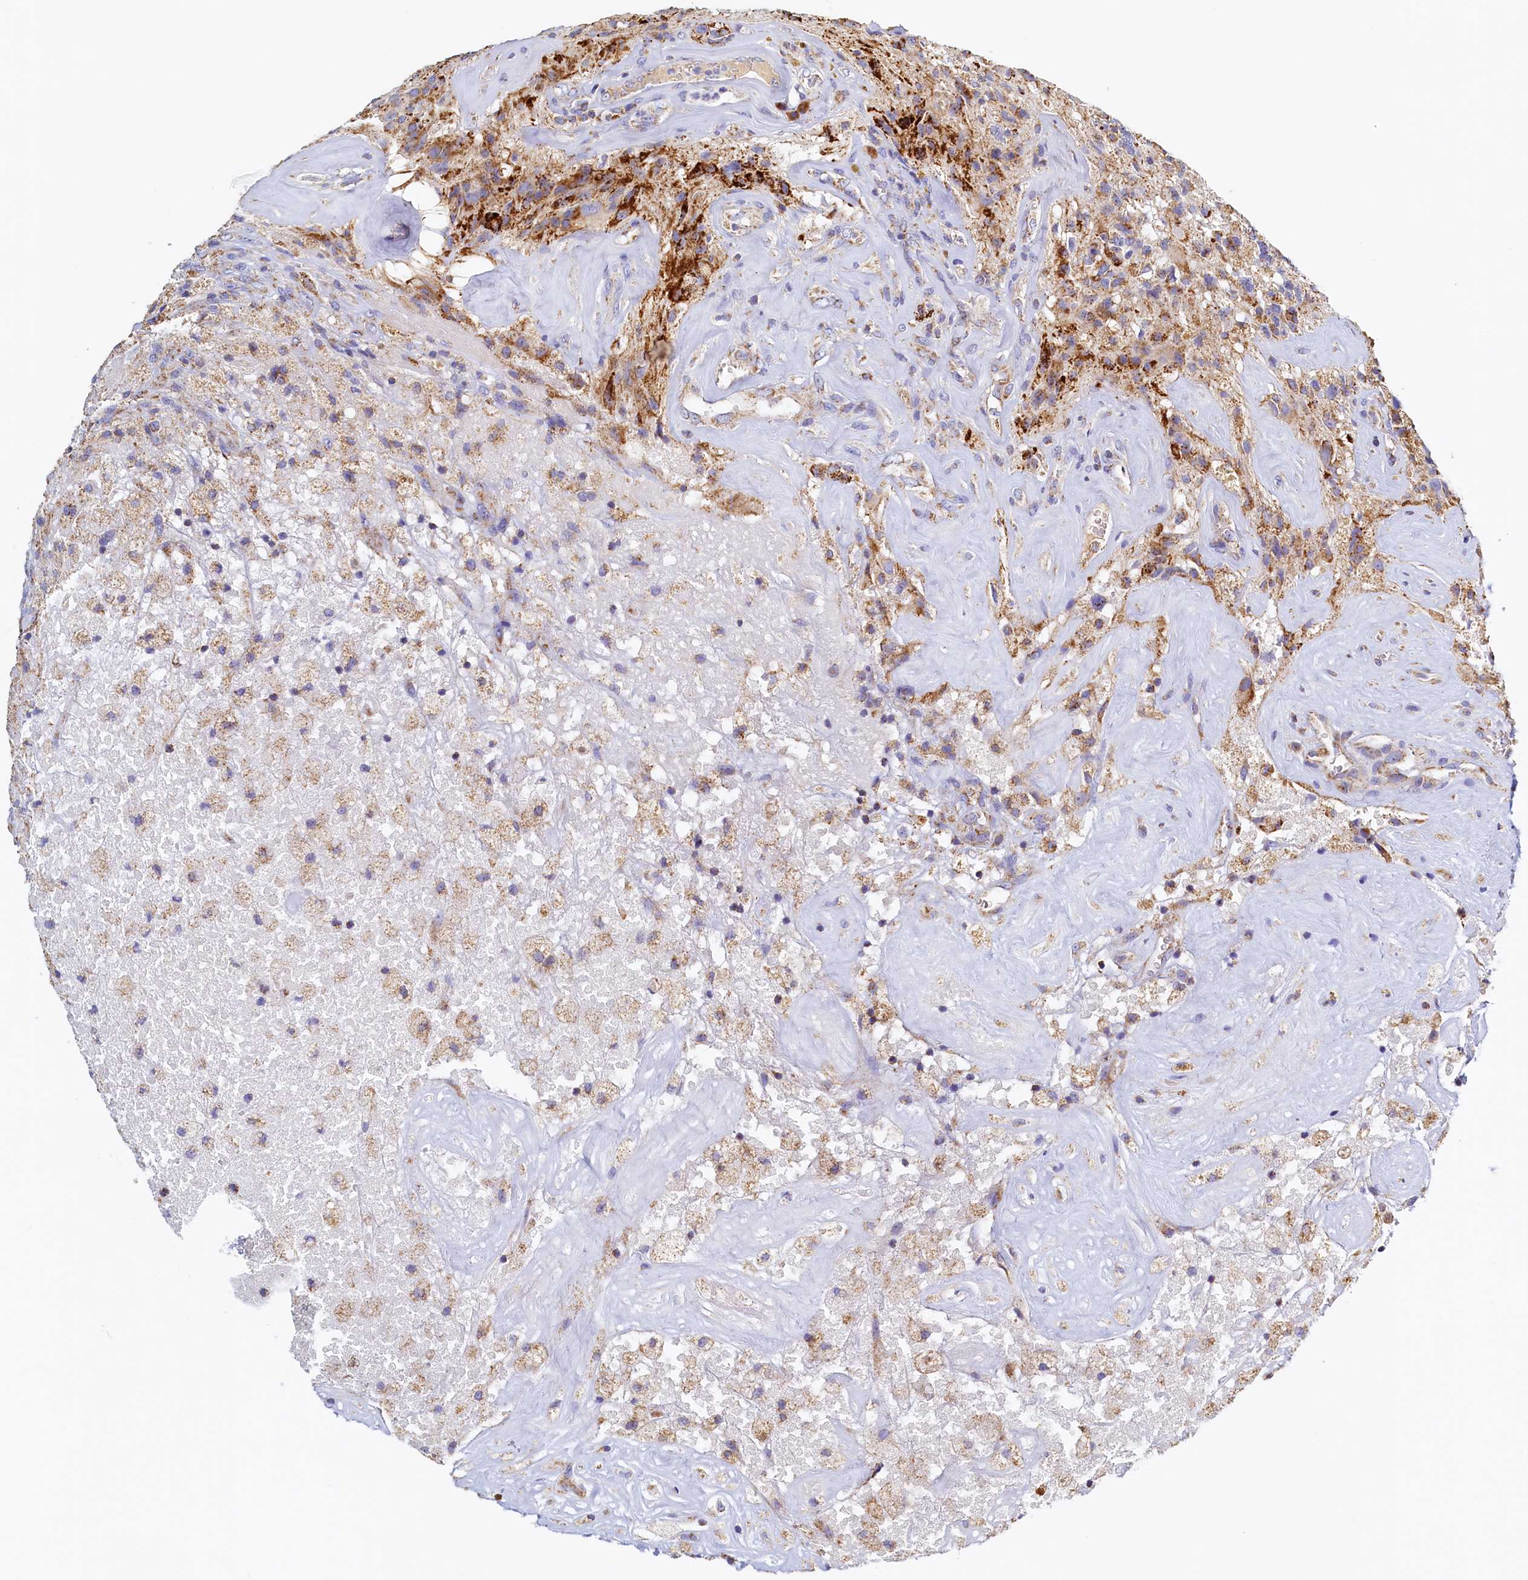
{"staining": {"intensity": "moderate", "quantity": ">75%", "location": "cytoplasmic/membranous"}, "tissue": "glioma", "cell_type": "Tumor cells", "image_type": "cancer", "snomed": [{"axis": "morphology", "description": "Glioma, malignant, High grade"}, {"axis": "topography", "description": "Brain"}], "caption": "This is a micrograph of IHC staining of malignant glioma (high-grade), which shows moderate positivity in the cytoplasmic/membranous of tumor cells.", "gene": "POC1A", "patient": {"sex": "male", "age": 69}}